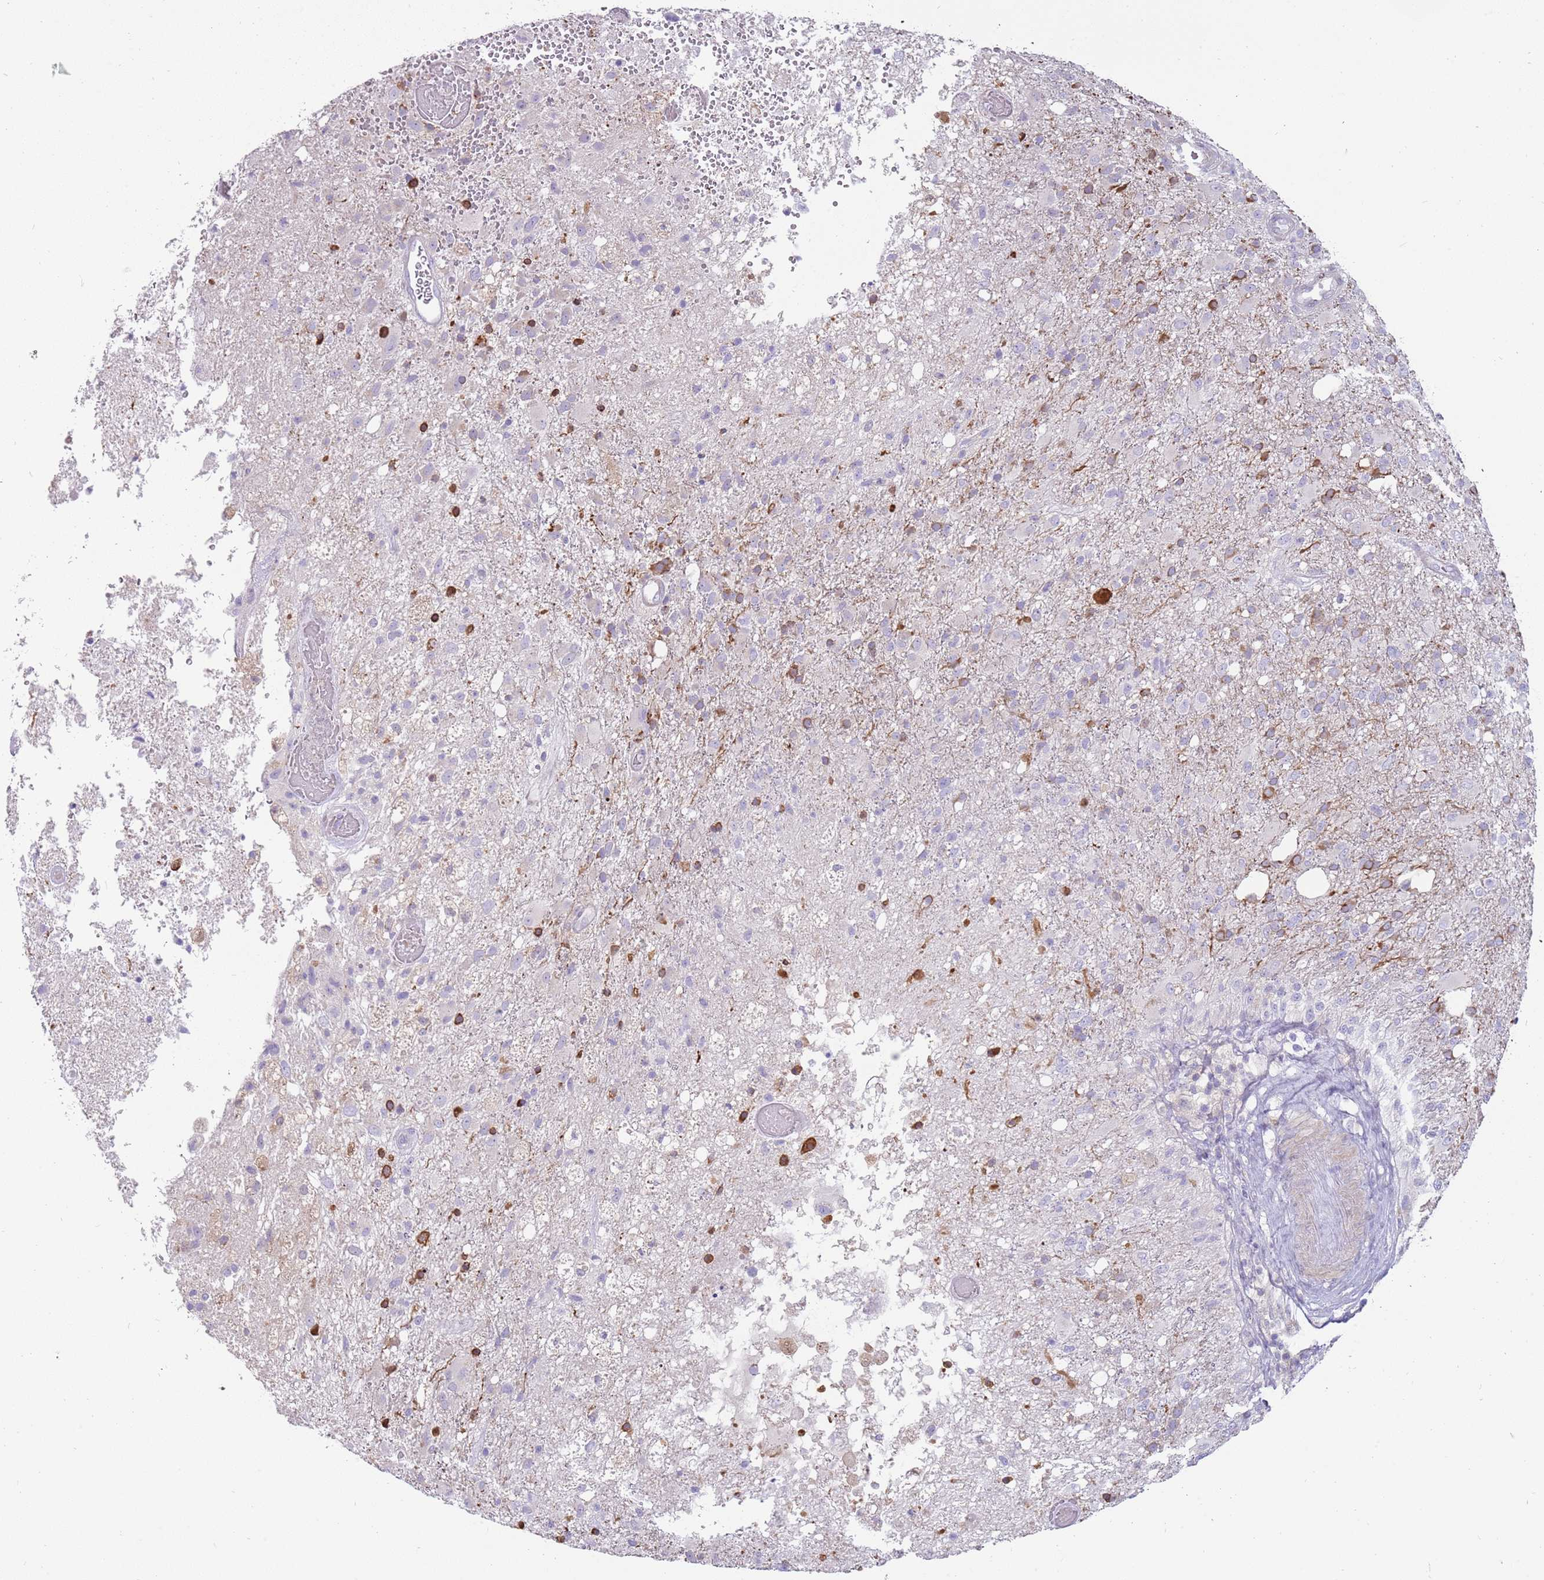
{"staining": {"intensity": "moderate", "quantity": "<25%", "location": "cytoplasmic/membranous"}, "tissue": "glioma", "cell_type": "Tumor cells", "image_type": "cancer", "snomed": [{"axis": "morphology", "description": "Glioma, malignant, High grade"}, {"axis": "topography", "description": "Brain"}], "caption": "This is a histology image of IHC staining of glioma, which shows moderate positivity in the cytoplasmic/membranous of tumor cells.", "gene": "DIPK1C", "patient": {"sex": "female", "age": 74}}